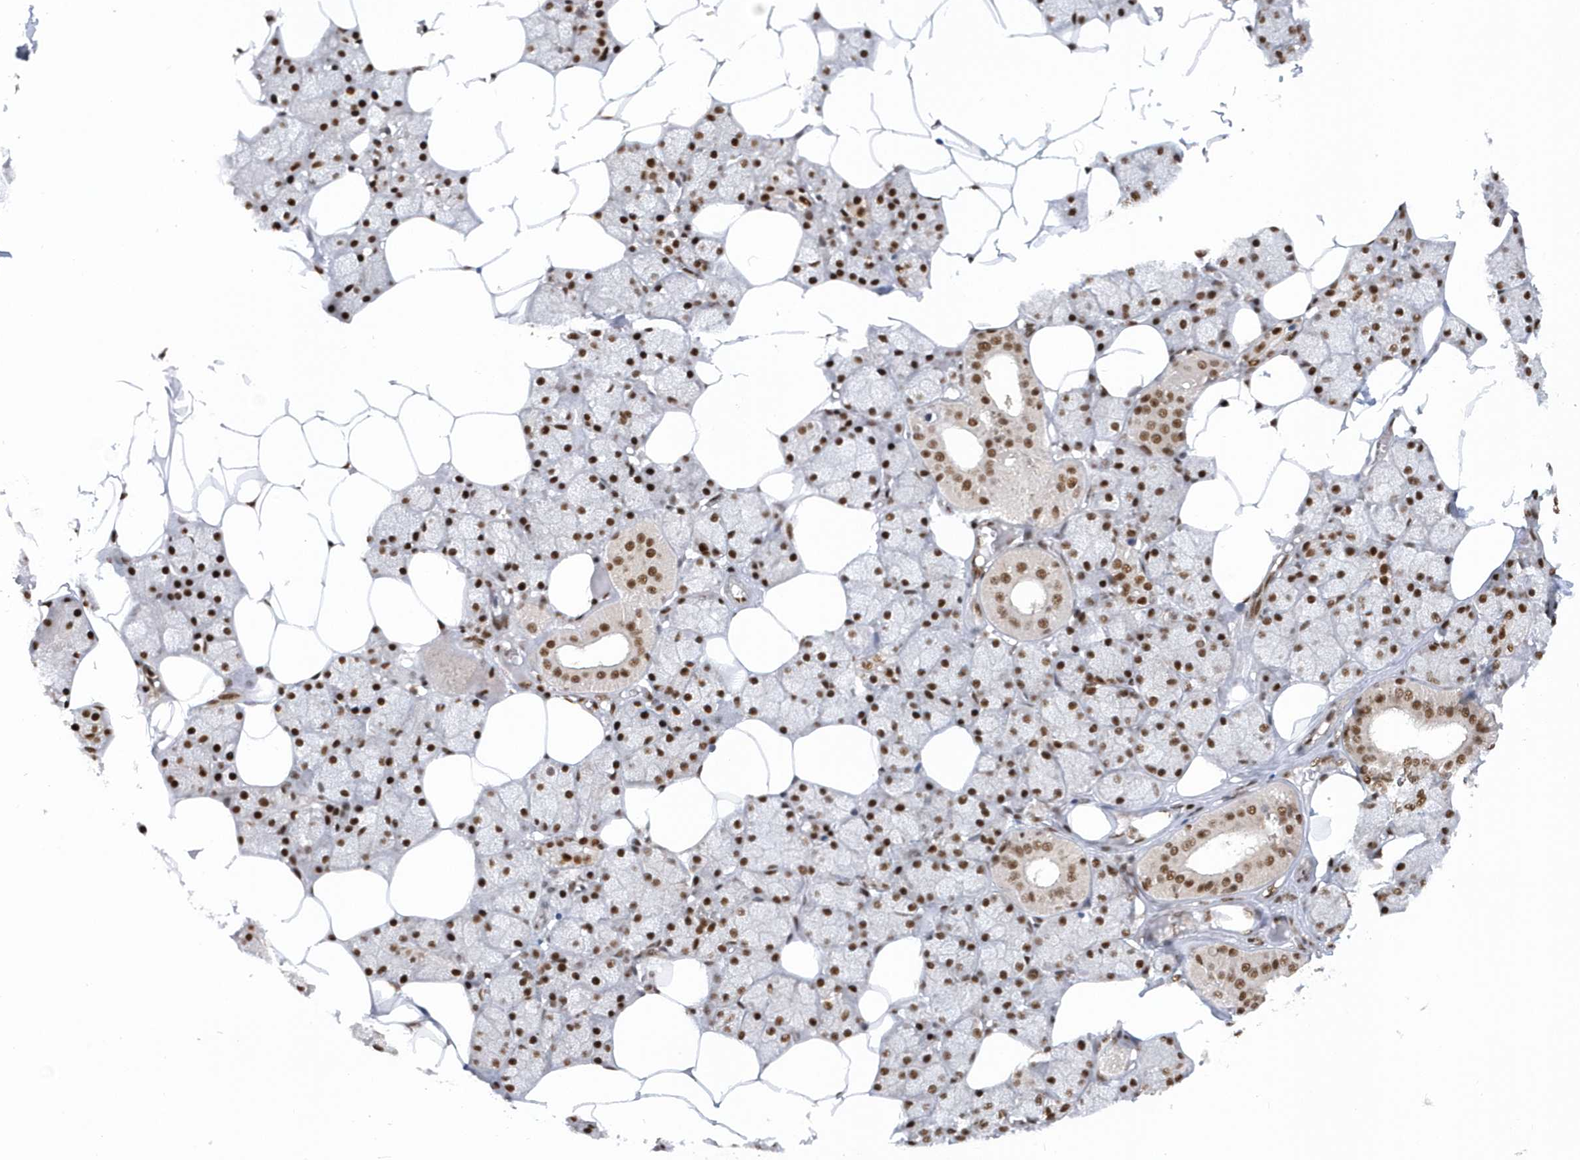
{"staining": {"intensity": "strong", "quantity": ">75%", "location": "nuclear"}, "tissue": "salivary gland", "cell_type": "Glandular cells", "image_type": "normal", "snomed": [{"axis": "morphology", "description": "Normal tissue, NOS"}, {"axis": "topography", "description": "Salivary gland"}], "caption": "Immunohistochemical staining of benign human salivary gland exhibits high levels of strong nuclear staining in about >75% of glandular cells.", "gene": "SEPHS1", "patient": {"sex": "male", "age": 62}}